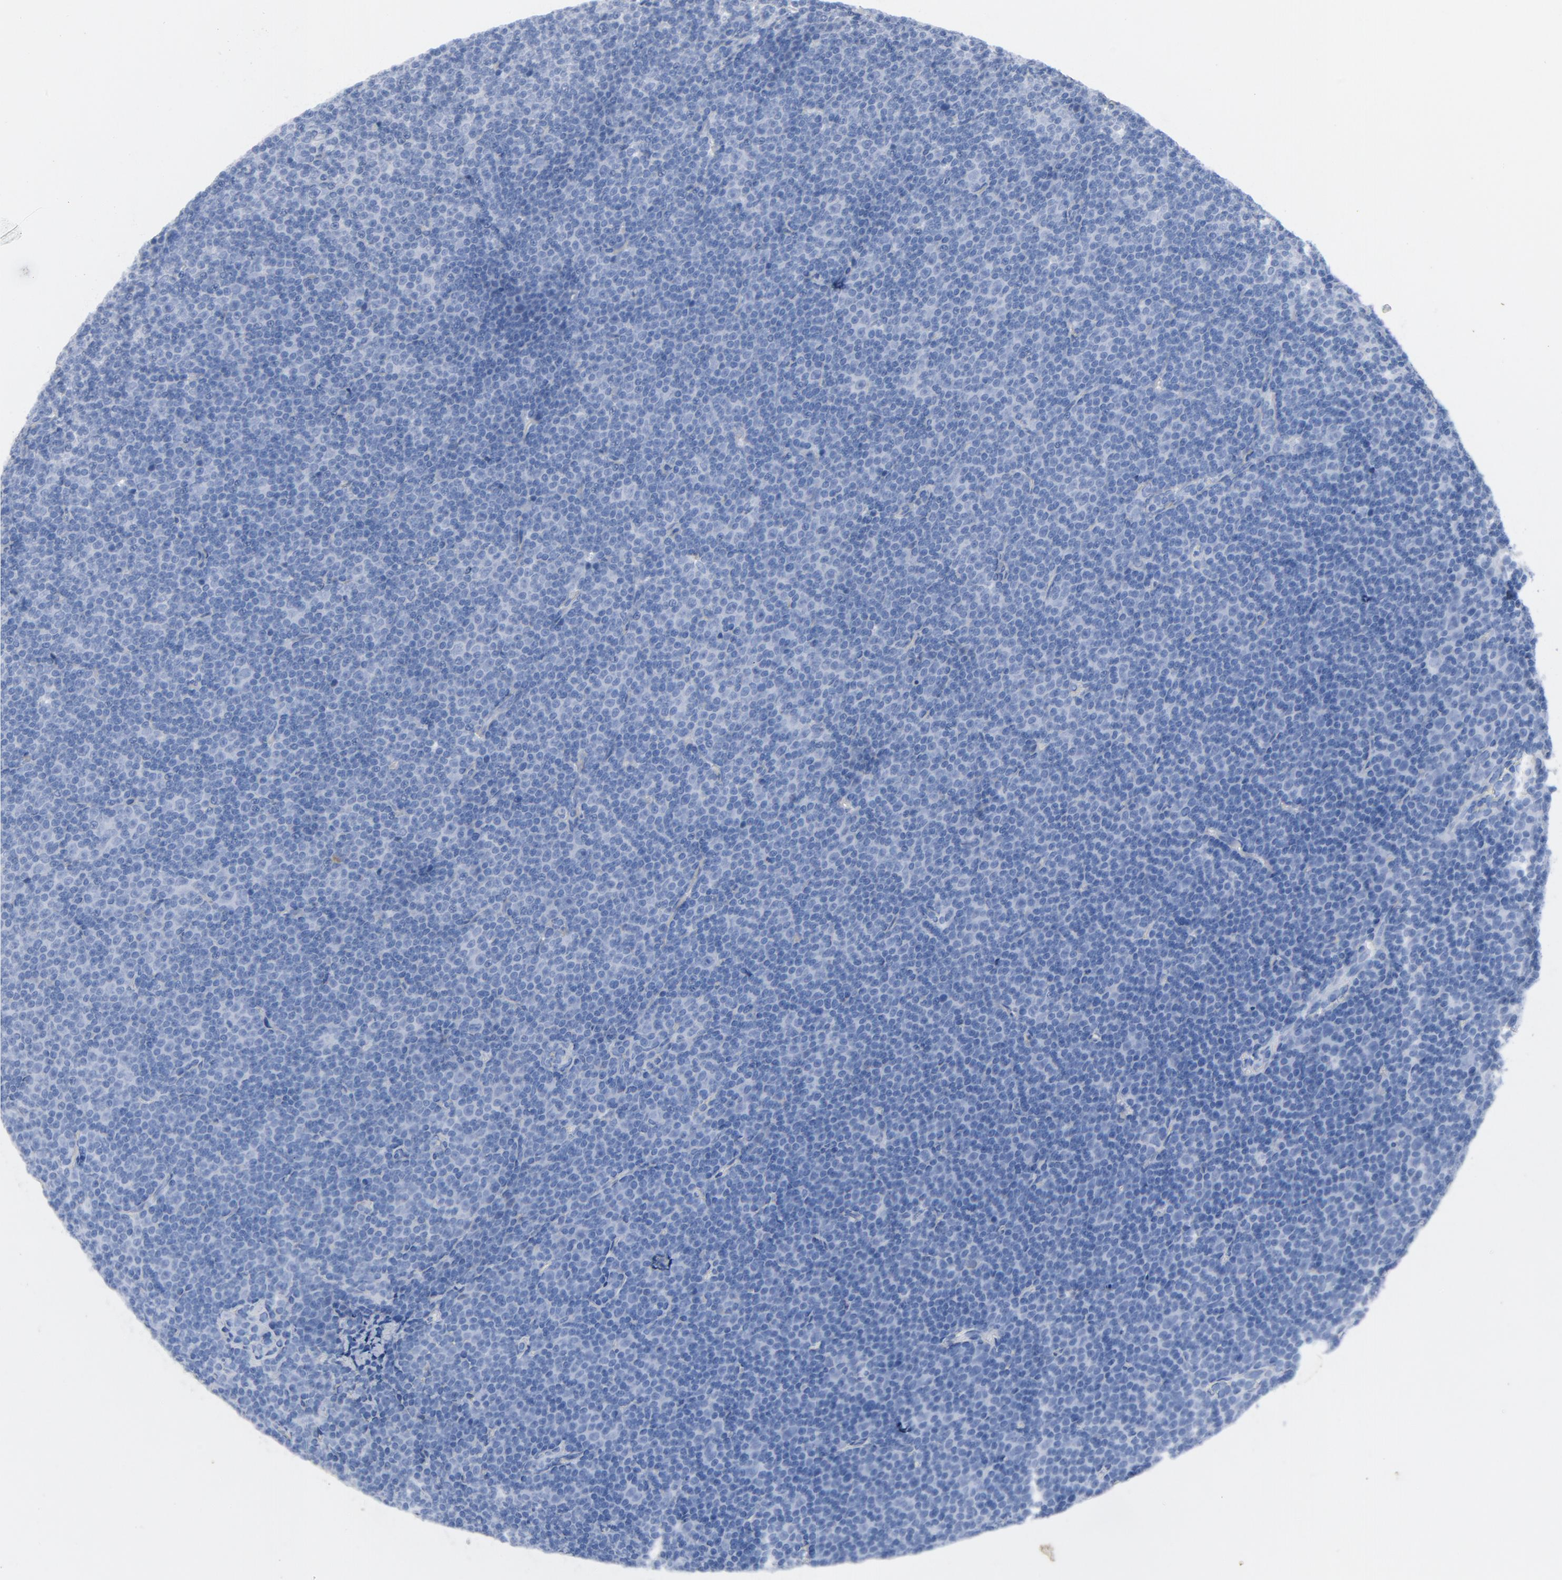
{"staining": {"intensity": "negative", "quantity": "none", "location": "none"}, "tissue": "lymphoma", "cell_type": "Tumor cells", "image_type": "cancer", "snomed": [{"axis": "morphology", "description": "Malignant lymphoma, non-Hodgkin's type, Low grade"}, {"axis": "topography", "description": "Lymph node"}], "caption": "DAB (3,3'-diaminobenzidine) immunohistochemical staining of lymphoma shows no significant staining in tumor cells. (DAB immunohistochemistry (IHC) visualized using brightfield microscopy, high magnification).", "gene": "C14orf119", "patient": {"sex": "female", "age": 67}}